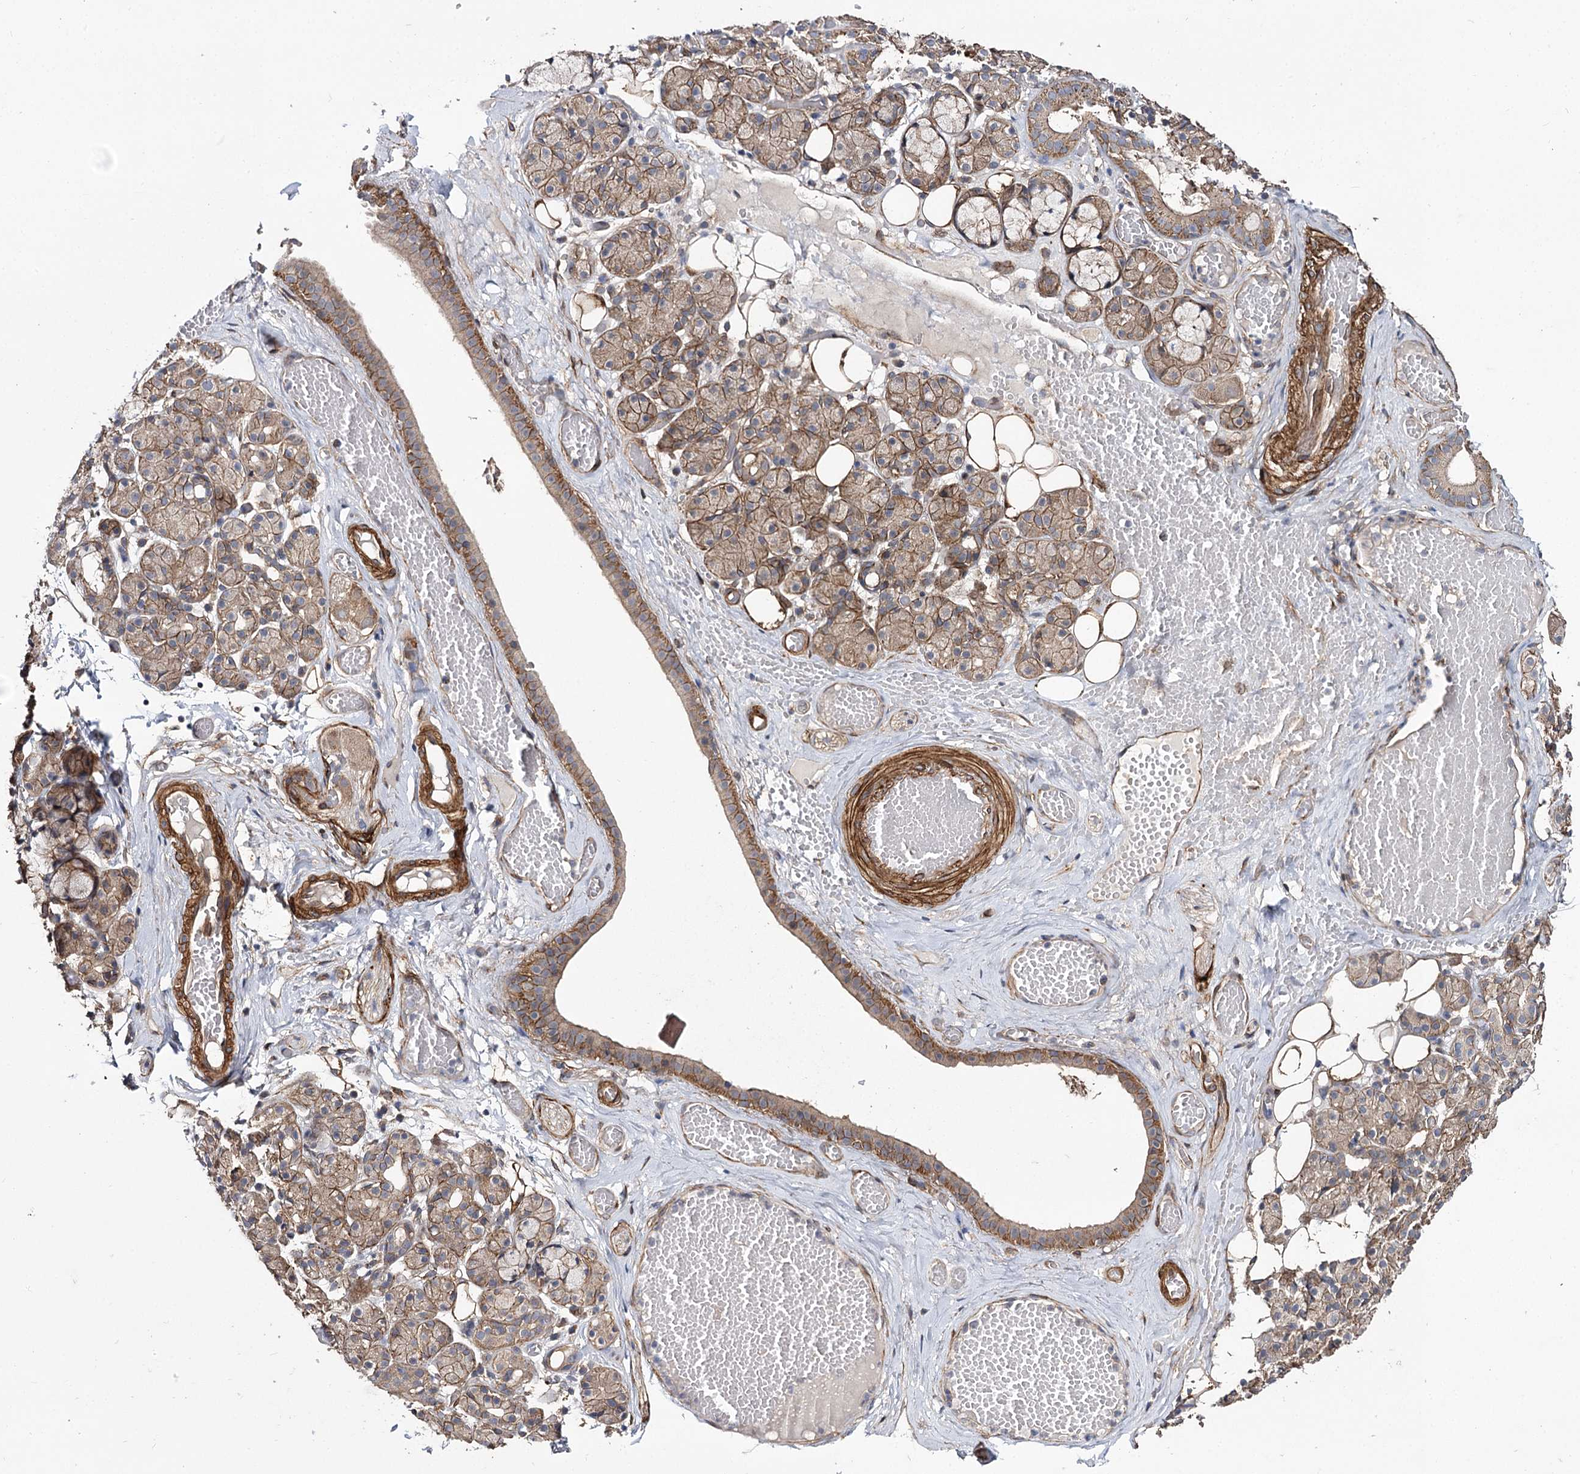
{"staining": {"intensity": "moderate", "quantity": ">75%", "location": "cytoplasmic/membranous"}, "tissue": "salivary gland", "cell_type": "Glandular cells", "image_type": "normal", "snomed": [{"axis": "morphology", "description": "Normal tissue, NOS"}, {"axis": "topography", "description": "Salivary gland"}], "caption": "About >75% of glandular cells in unremarkable human salivary gland reveal moderate cytoplasmic/membranous protein expression as visualized by brown immunohistochemical staining.", "gene": "MYO1C", "patient": {"sex": "male", "age": 63}}